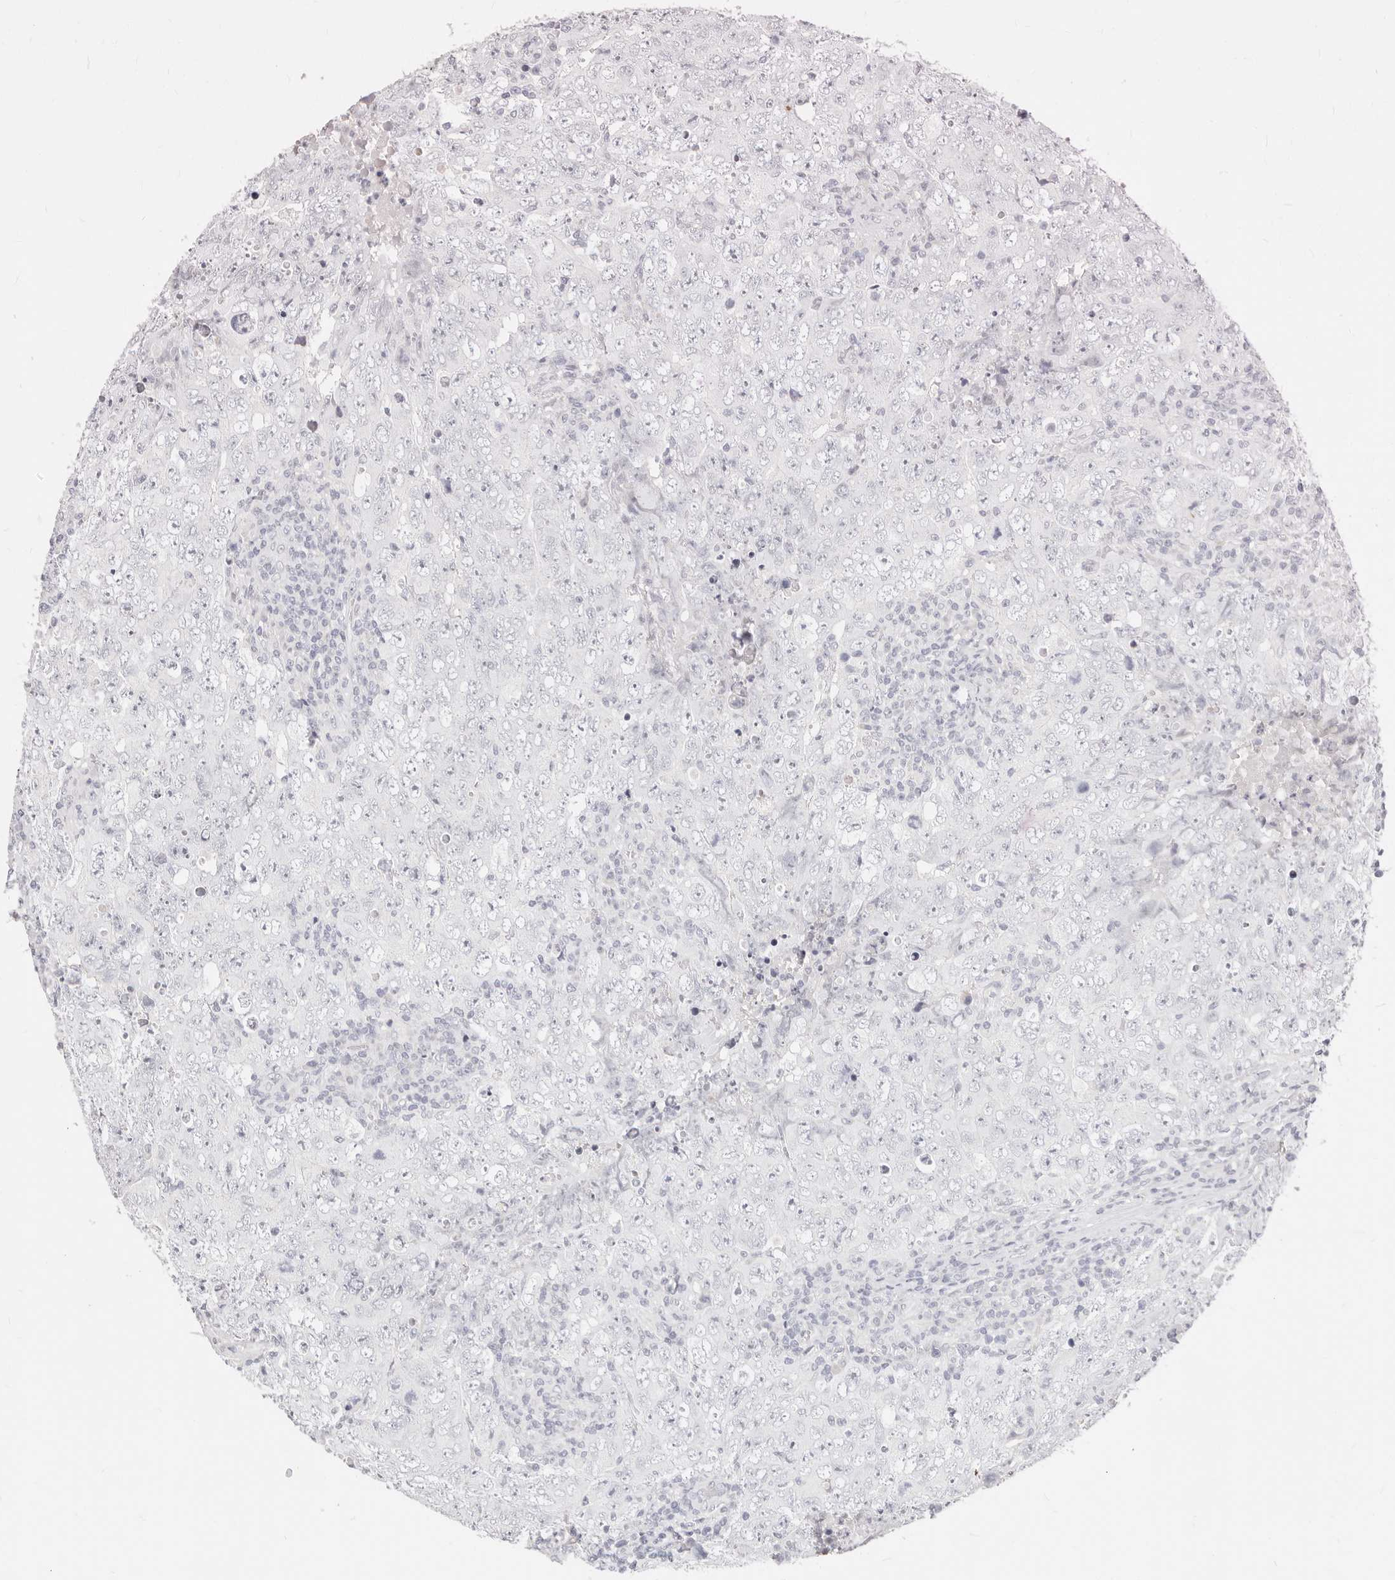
{"staining": {"intensity": "negative", "quantity": "none", "location": "none"}, "tissue": "testis cancer", "cell_type": "Tumor cells", "image_type": "cancer", "snomed": [{"axis": "morphology", "description": "Carcinoma, Embryonal, NOS"}, {"axis": "topography", "description": "Testis"}], "caption": "This photomicrograph is of testis cancer stained with IHC to label a protein in brown with the nuclei are counter-stained blue. There is no positivity in tumor cells.", "gene": "ASCL1", "patient": {"sex": "male", "age": 26}}